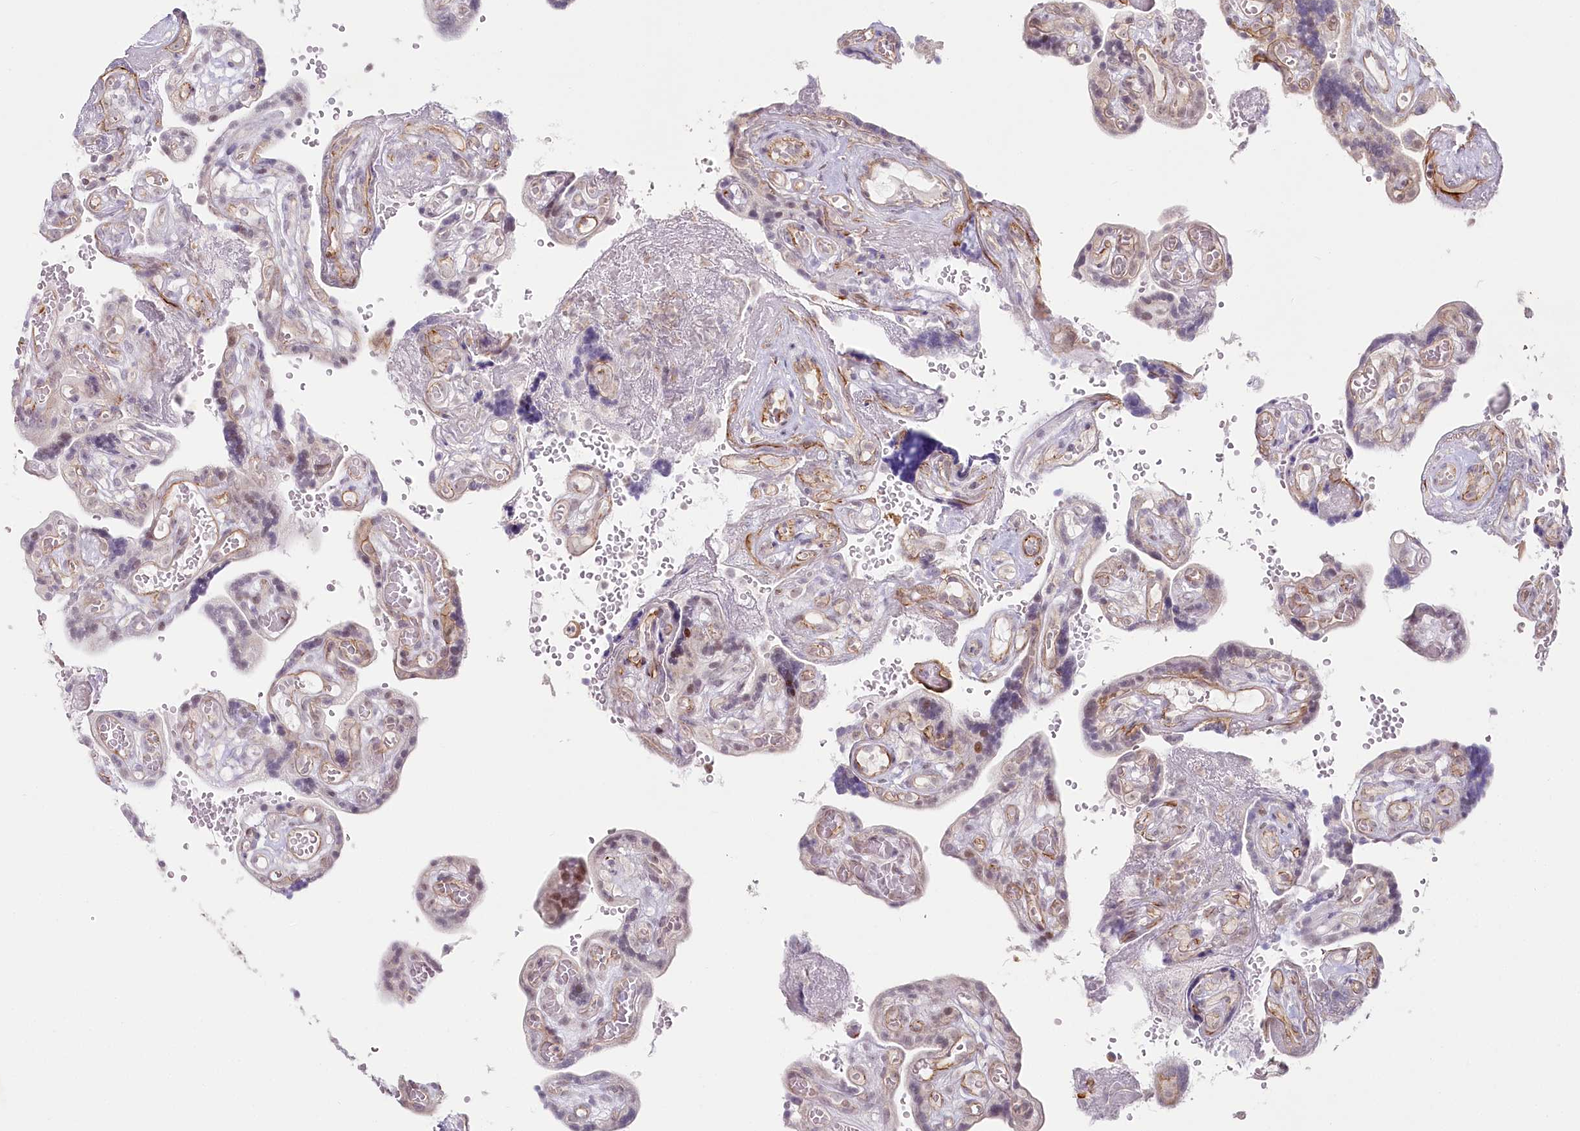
{"staining": {"intensity": "moderate", "quantity": "<25%", "location": "cytoplasmic/membranous"}, "tissue": "placenta", "cell_type": "Decidual cells", "image_type": "normal", "snomed": [{"axis": "morphology", "description": "Normal tissue, NOS"}, {"axis": "topography", "description": "Placenta"}], "caption": "Immunohistochemistry micrograph of benign placenta: human placenta stained using IHC demonstrates low levels of moderate protein expression localized specifically in the cytoplasmic/membranous of decidual cells, appearing as a cytoplasmic/membranous brown color.", "gene": "ABHD8", "patient": {"sex": "female", "age": 30}}